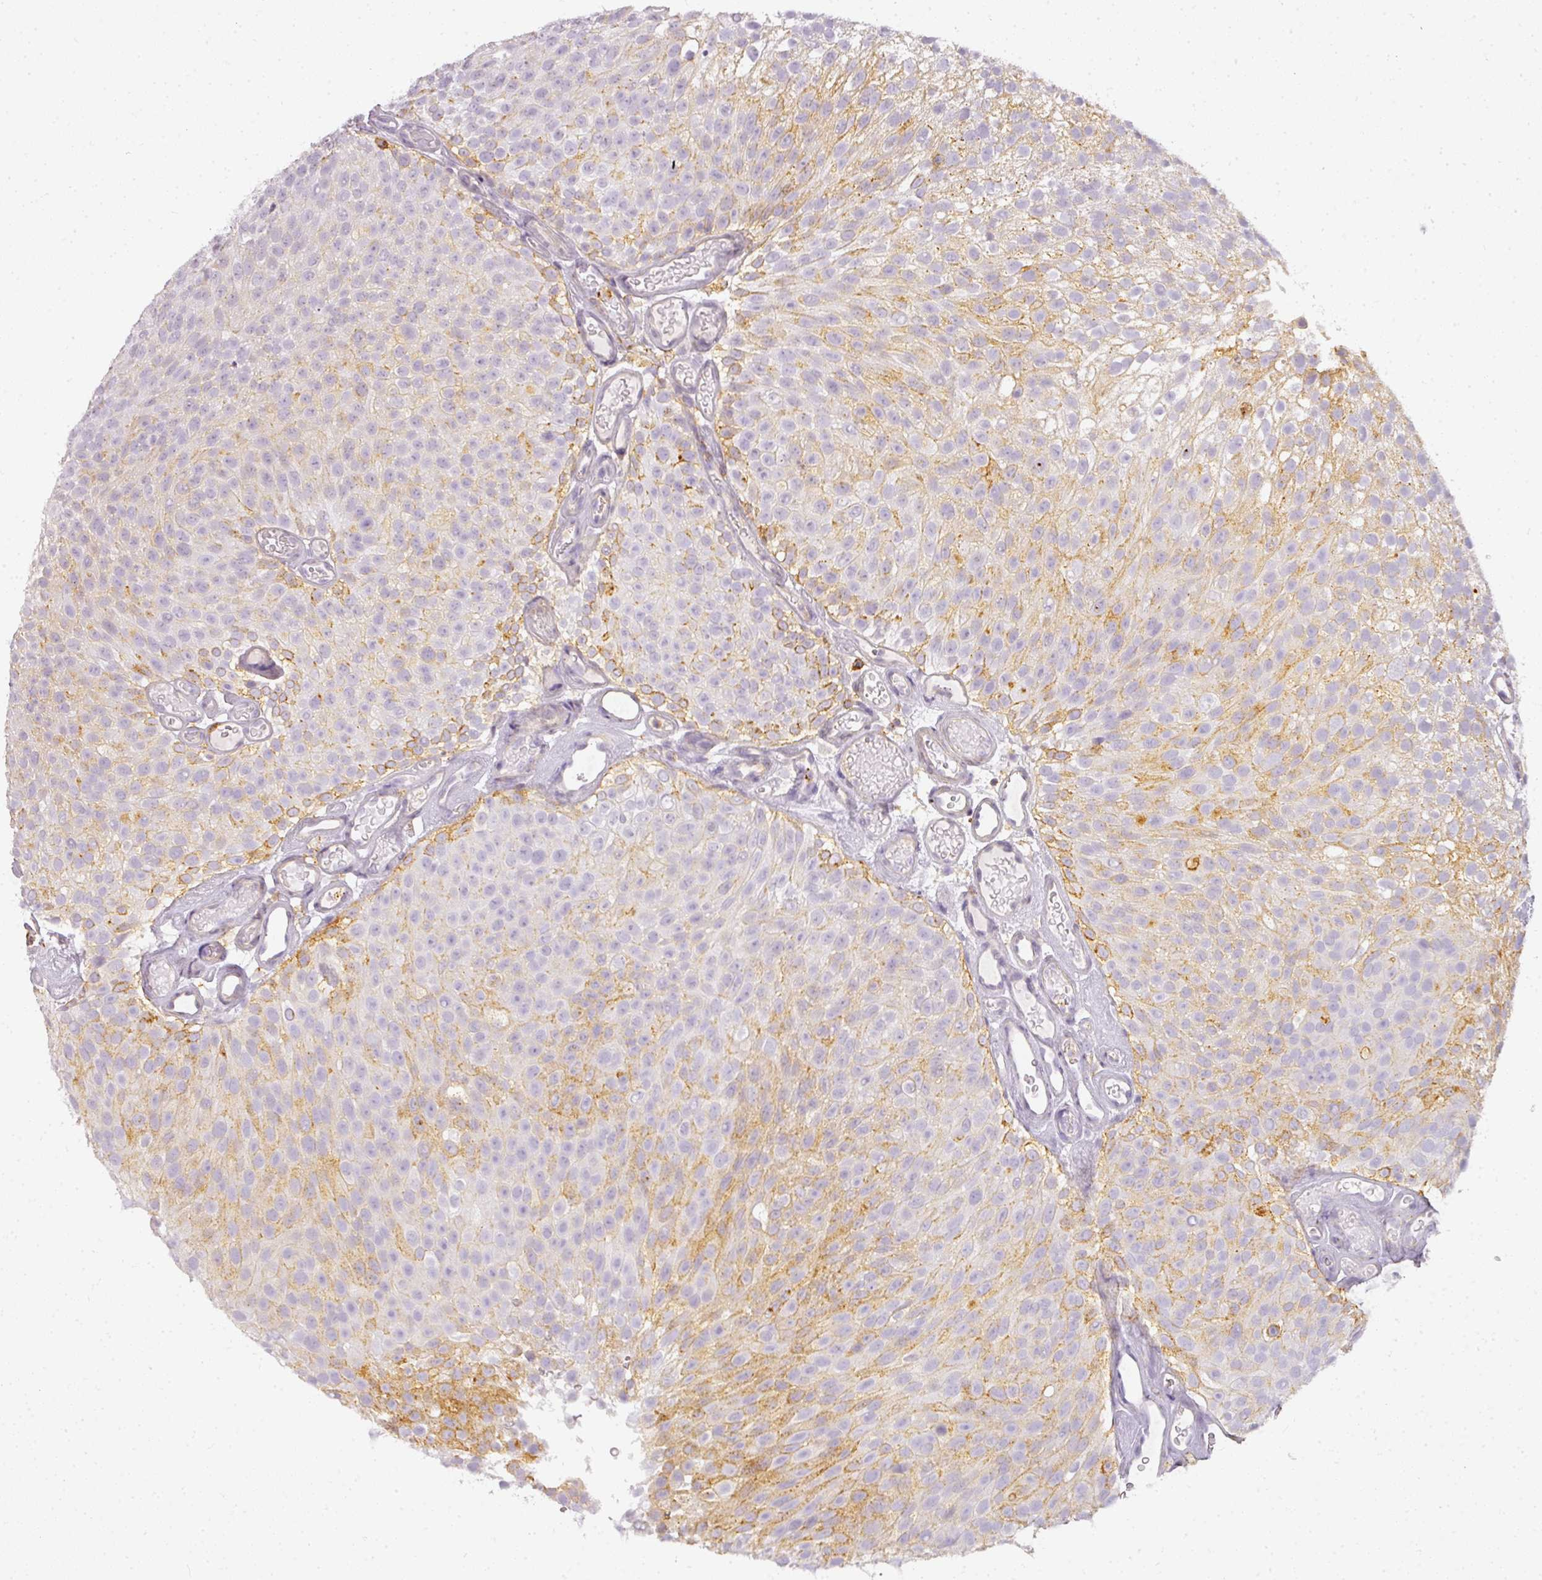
{"staining": {"intensity": "moderate", "quantity": "25%-75%", "location": "cytoplasmic/membranous"}, "tissue": "urothelial cancer", "cell_type": "Tumor cells", "image_type": "cancer", "snomed": [{"axis": "morphology", "description": "Urothelial carcinoma, Low grade"}, {"axis": "topography", "description": "Urinary bladder"}], "caption": "Urothelial cancer stained with a brown dye reveals moderate cytoplasmic/membranous positive positivity in approximately 25%-75% of tumor cells.", "gene": "TMEM42", "patient": {"sex": "male", "age": 78}}